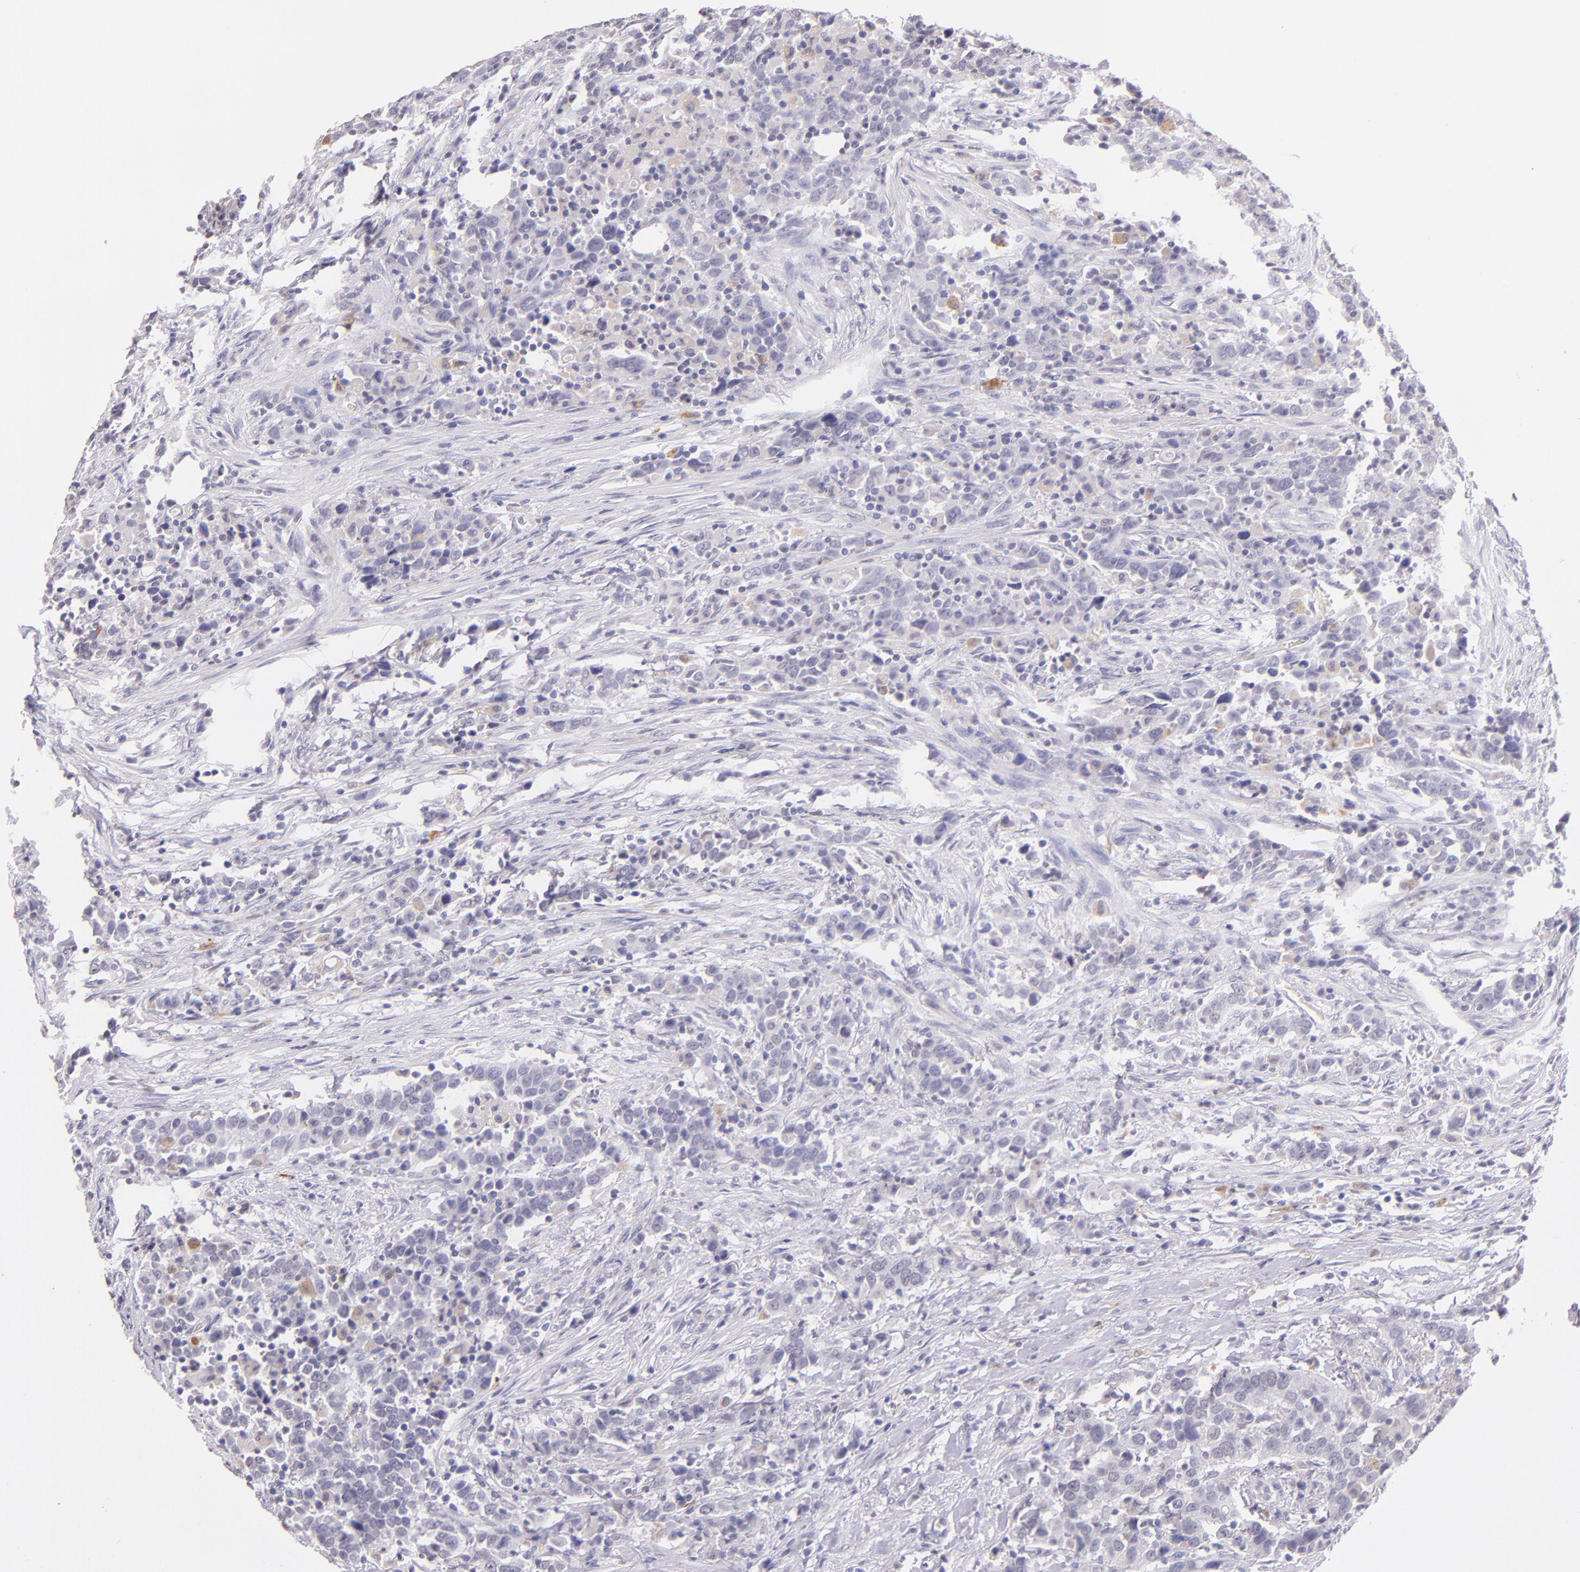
{"staining": {"intensity": "negative", "quantity": "none", "location": "none"}, "tissue": "urothelial cancer", "cell_type": "Tumor cells", "image_type": "cancer", "snomed": [{"axis": "morphology", "description": "Urothelial carcinoma, High grade"}, {"axis": "topography", "description": "Urinary bladder"}], "caption": "IHC photomicrograph of neoplastic tissue: urothelial cancer stained with DAB reveals no significant protein staining in tumor cells.", "gene": "RTN1", "patient": {"sex": "male", "age": 61}}